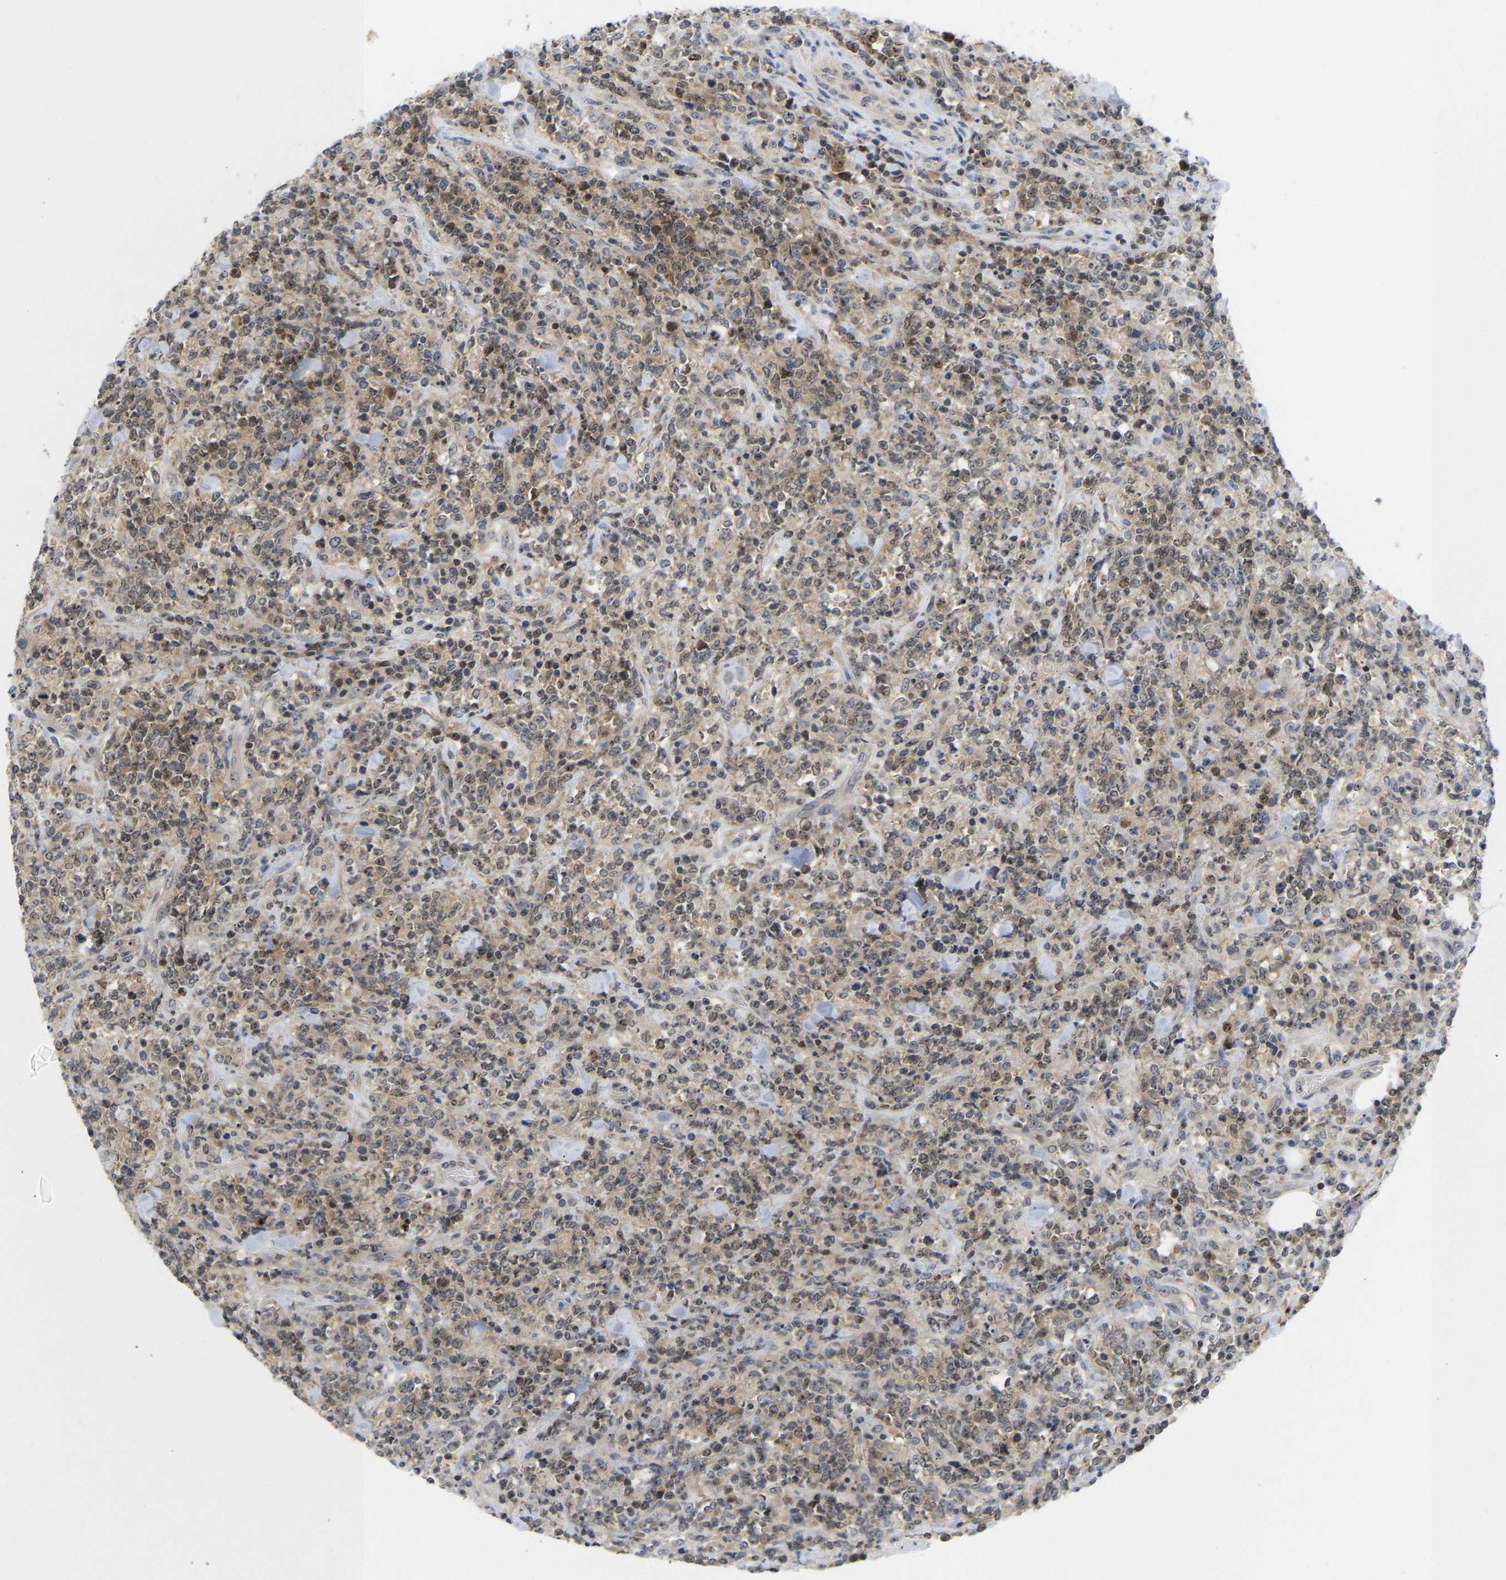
{"staining": {"intensity": "weak", "quantity": "25%-75%", "location": "cytoplasmic/membranous"}, "tissue": "lymphoma", "cell_type": "Tumor cells", "image_type": "cancer", "snomed": [{"axis": "morphology", "description": "Malignant lymphoma, non-Hodgkin's type, High grade"}, {"axis": "topography", "description": "Soft tissue"}], "caption": "Protein staining by immunohistochemistry shows weak cytoplasmic/membranous expression in about 25%-75% of tumor cells in high-grade malignant lymphoma, non-Hodgkin's type.", "gene": "NLE1", "patient": {"sex": "male", "age": 18}}